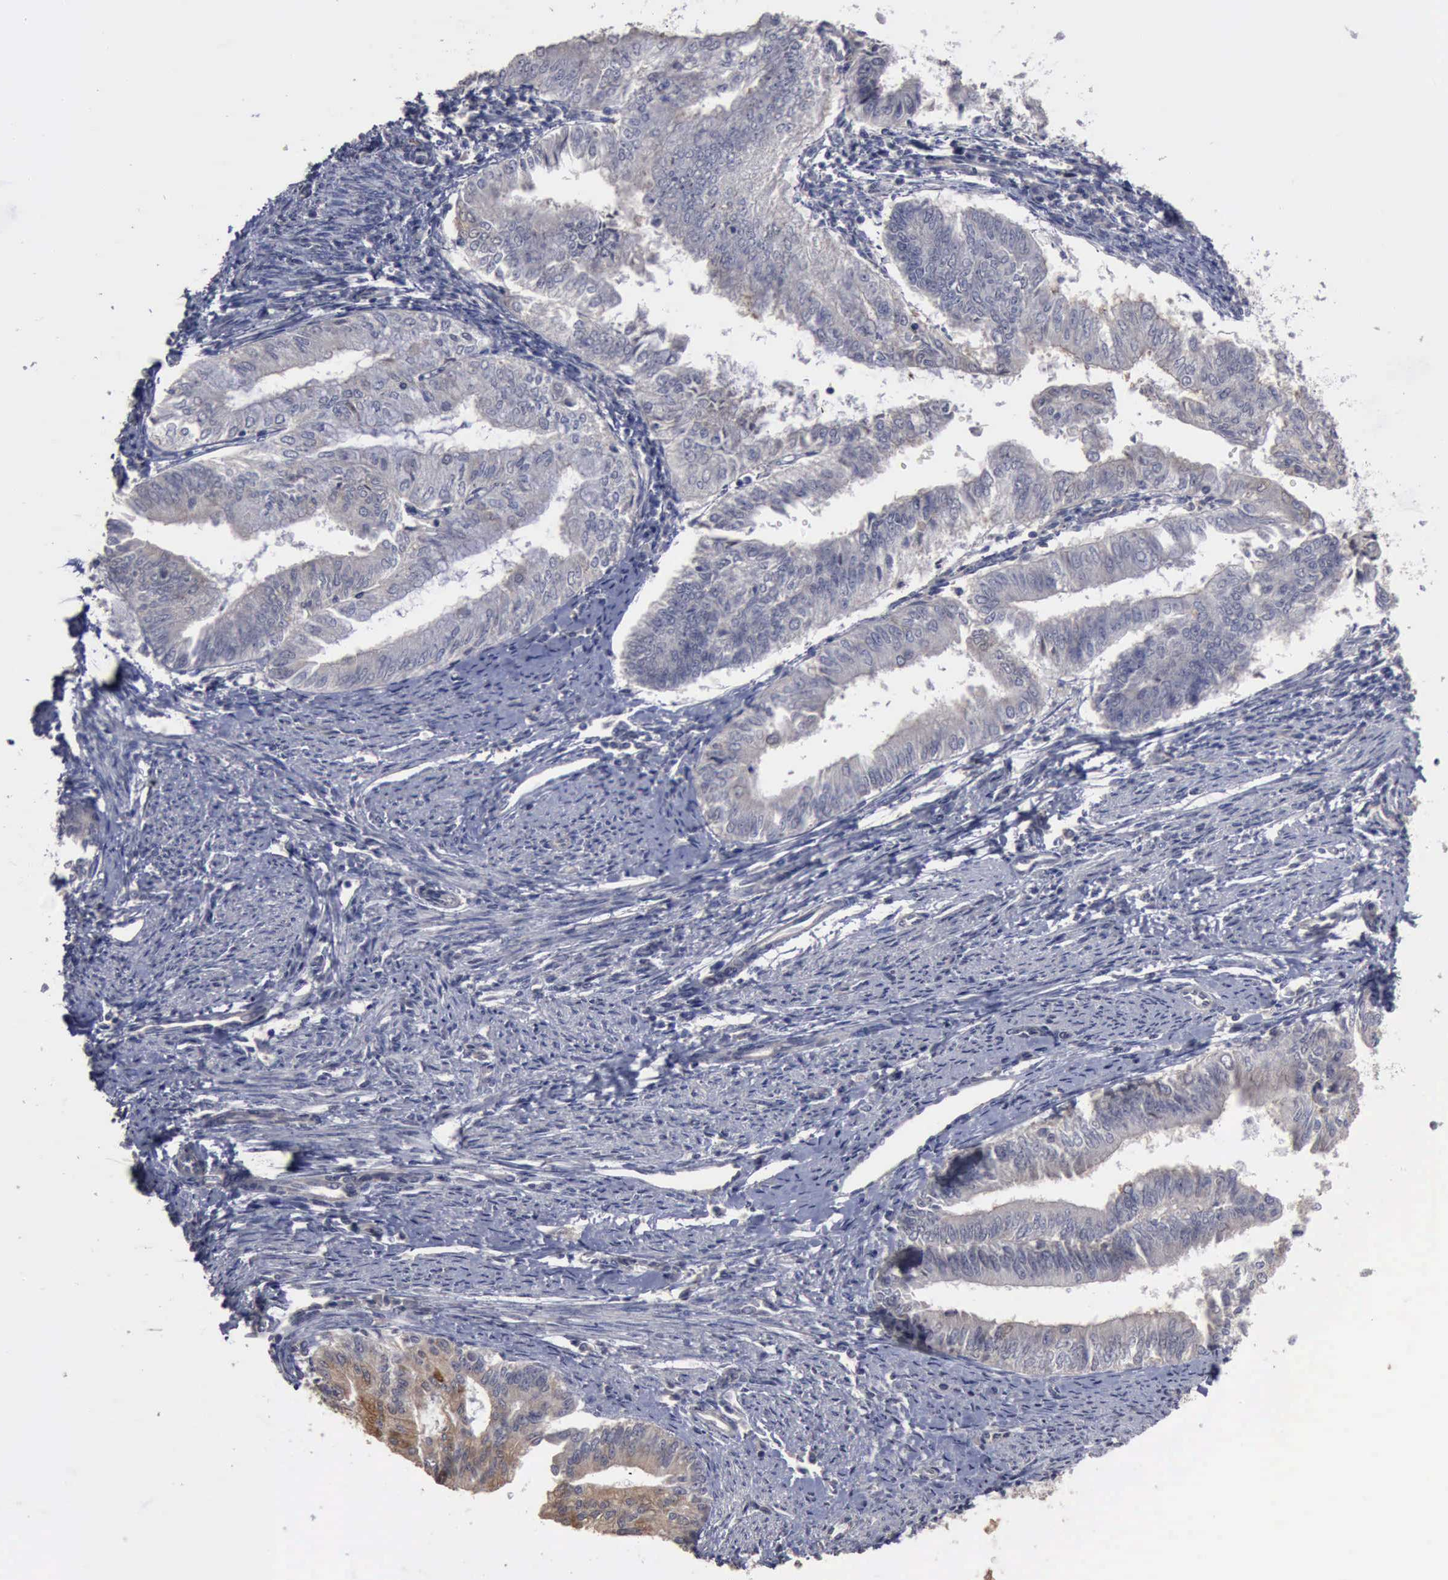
{"staining": {"intensity": "weak", "quantity": "<25%", "location": "cytoplasmic/membranous"}, "tissue": "endometrial cancer", "cell_type": "Tumor cells", "image_type": "cancer", "snomed": [{"axis": "morphology", "description": "Adenocarcinoma, NOS"}, {"axis": "topography", "description": "Endometrium"}], "caption": "Immunohistochemistry (IHC) of human endometrial cancer (adenocarcinoma) shows no positivity in tumor cells.", "gene": "CRKL", "patient": {"sex": "female", "age": 66}}